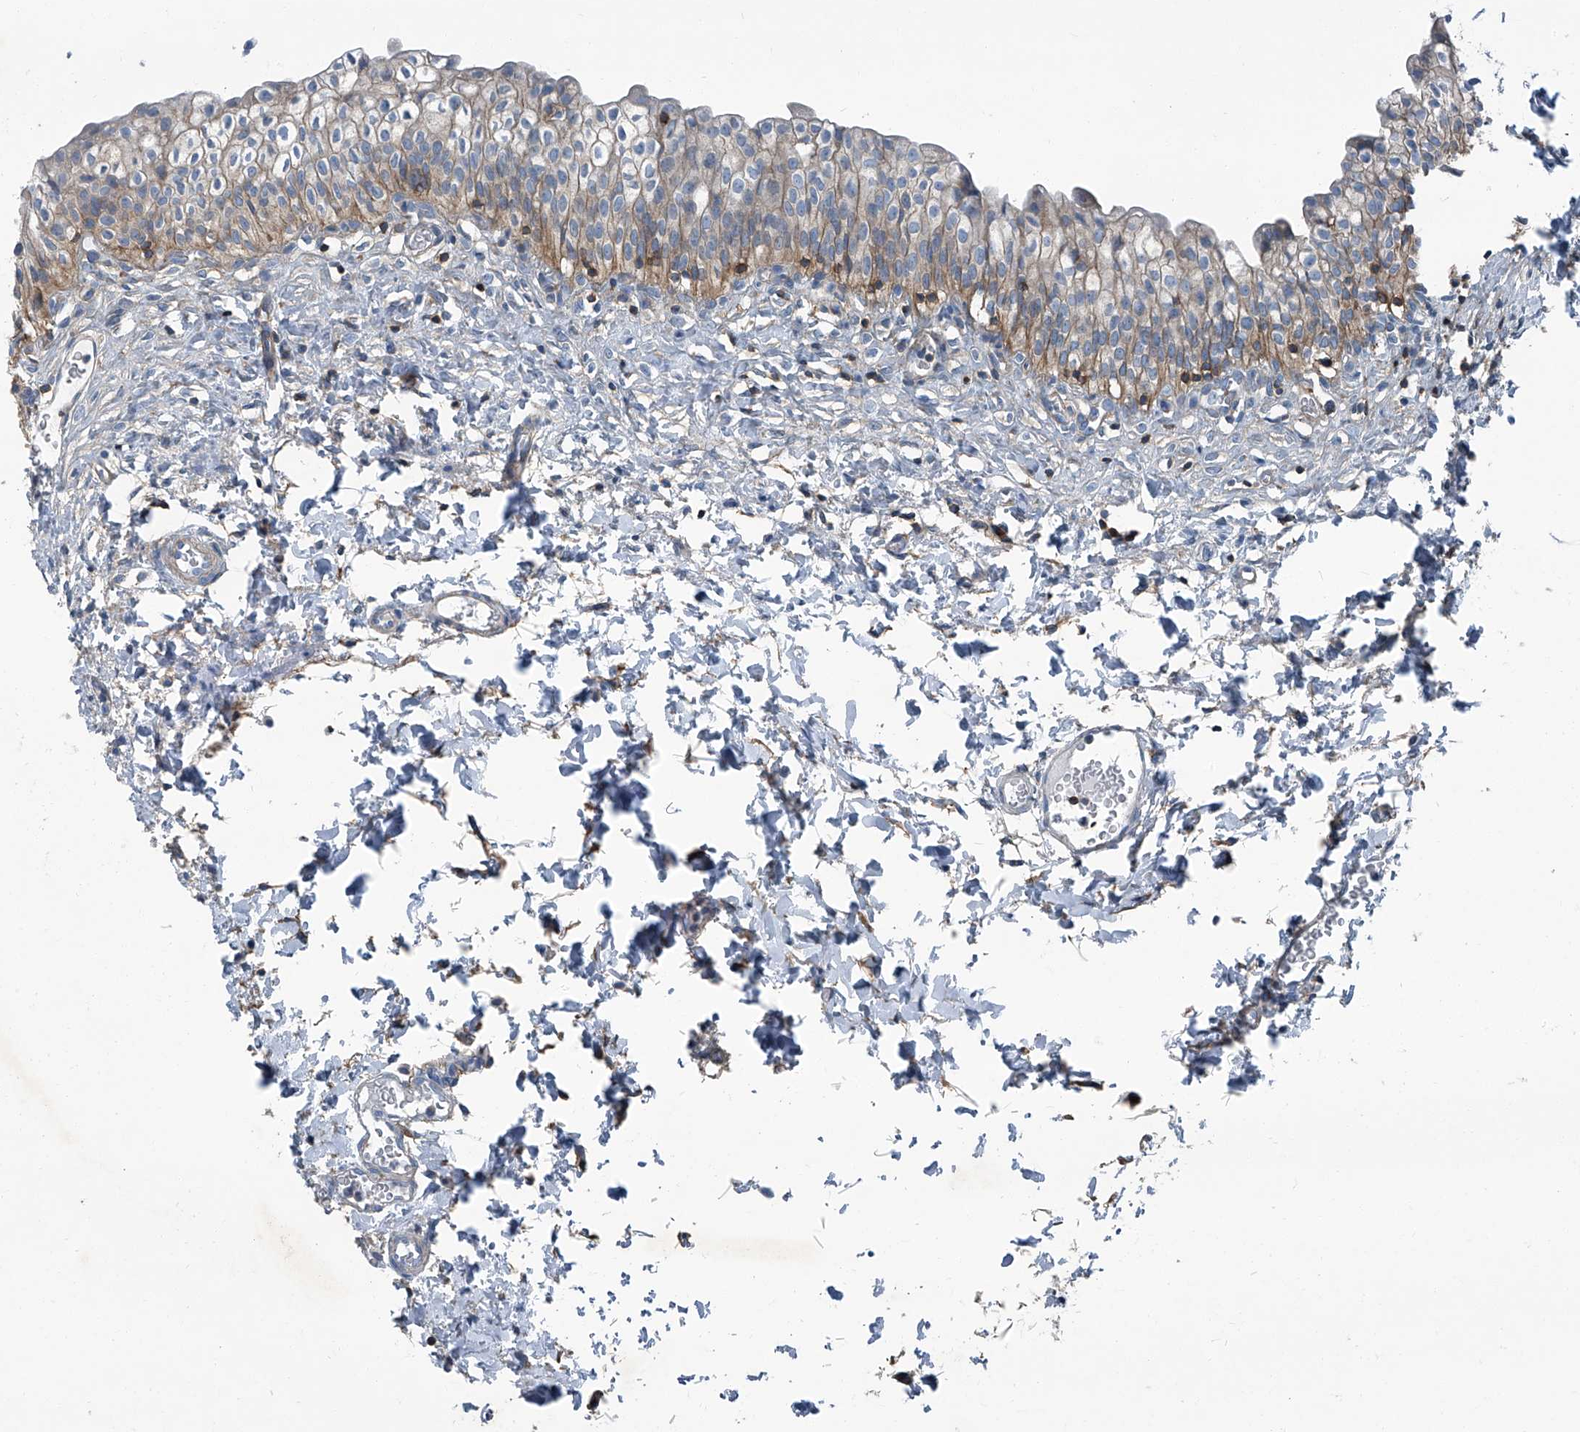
{"staining": {"intensity": "weak", "quantity": "25%-75%", "location": "cytoplasmic/membranous"}, "tissue": "urinary bladder", "cell_type": "Urothelial cells", "image_type": "normal", "snomed": [{"axis": "morphology", "description": "Normal tissue, NOS"}, {"axis": "topography", "description": "Urinary bladder"}], "caption": "Immunohistochemical staining of benign human urinary bladder shows low levels of weak cytoplasmic/membranous staining in about 25%-75% of urothelial cells.", "gene": "SEPTIN7", "patient": {"sex": "male", "age": 55}}